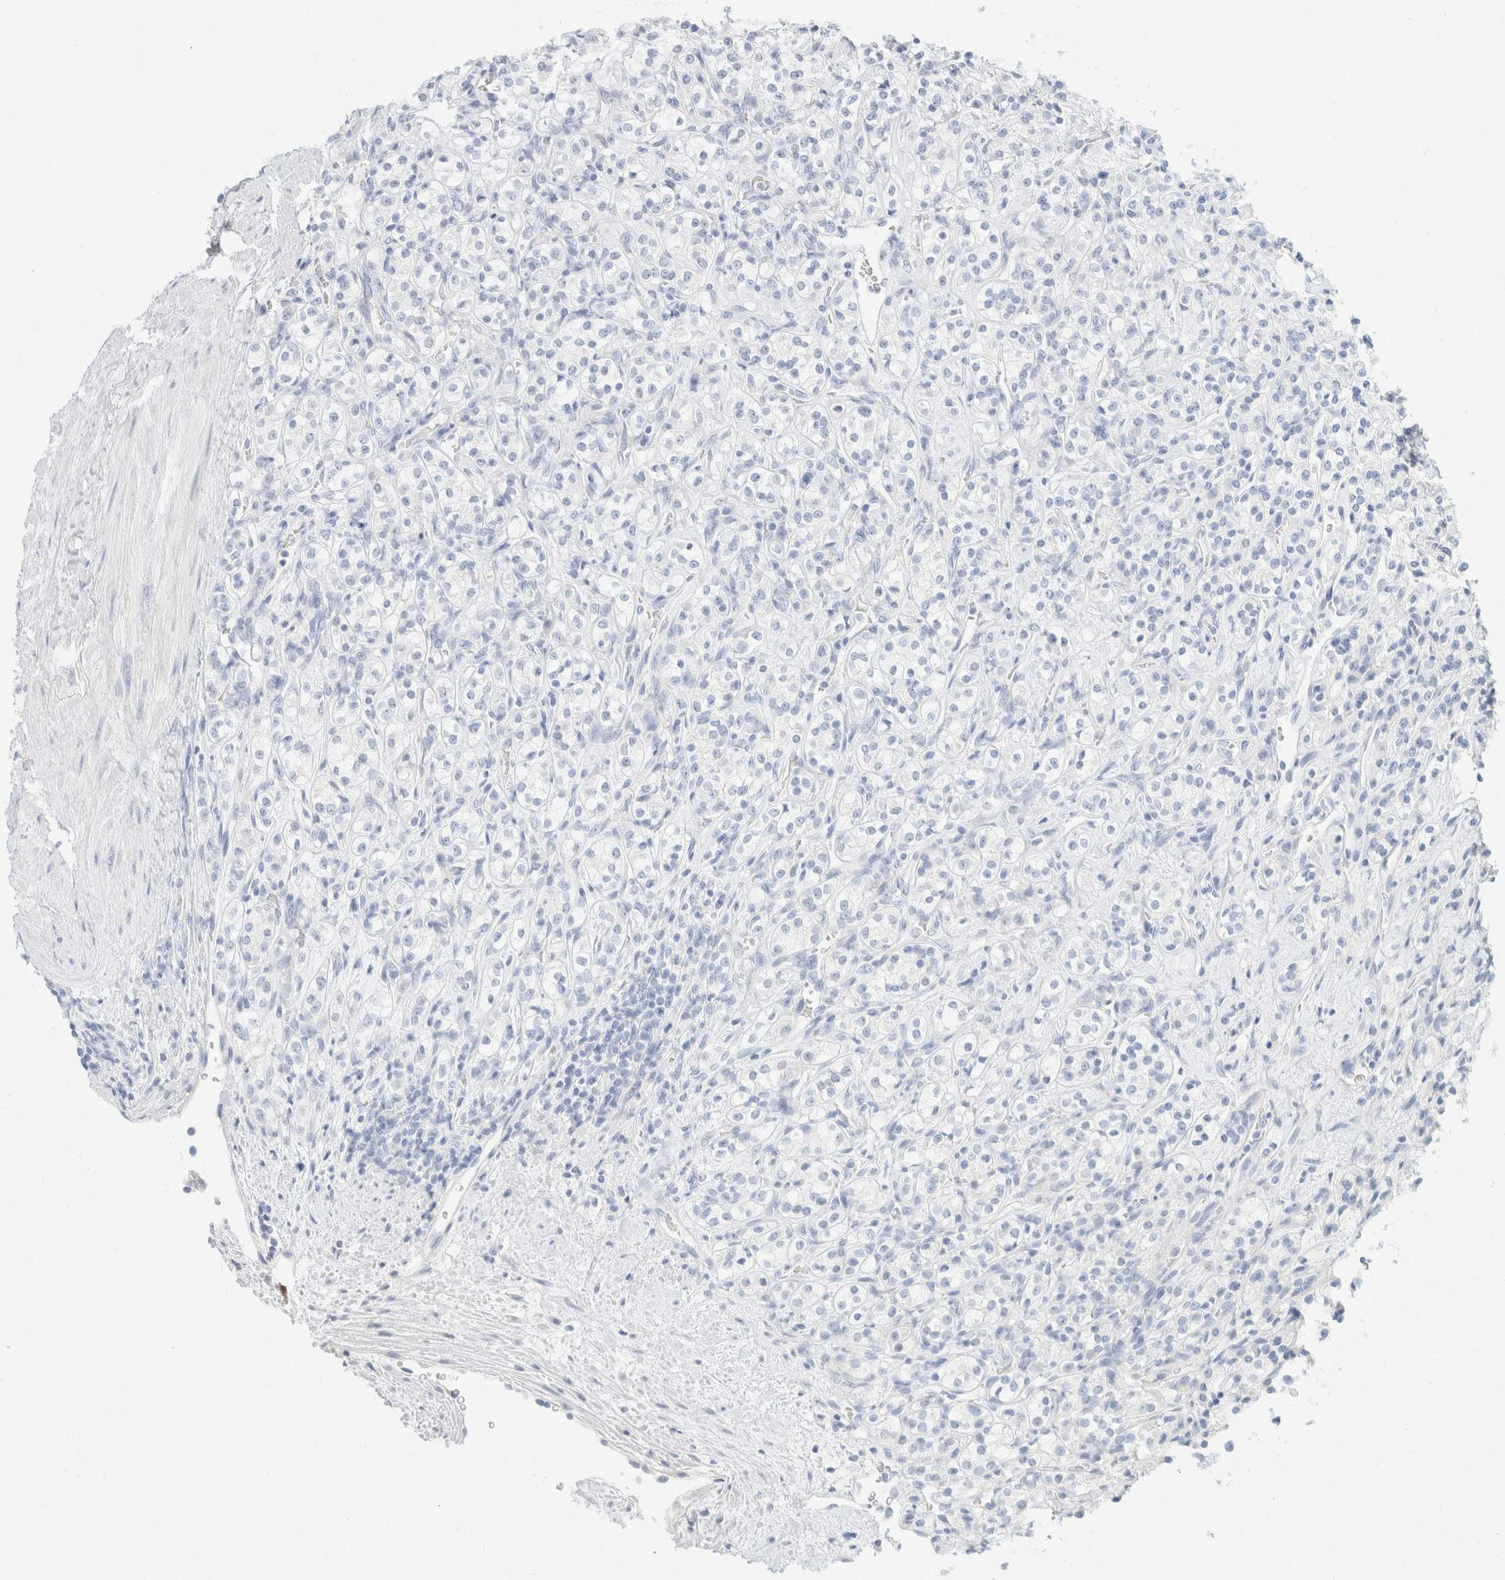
{"staining": {"intensity": "negative", "quantity": "none", "location": "none"}, "tissue": "renal cancer", "cell_type": "Tumor cells", "image_type": "cancer", "snomed": [{"axis": "morphology", "description": "Adenocarcinoma, NOS"}, {"axis": "topography", "description": "Kidney"}], "caption": "Immunohistochemistry (IHC) of adenocarcinoma (renal) demonstrates no staining in tumor cells.", "gene": "KRT20", "patient": {"sex": "male", "age": 77}}